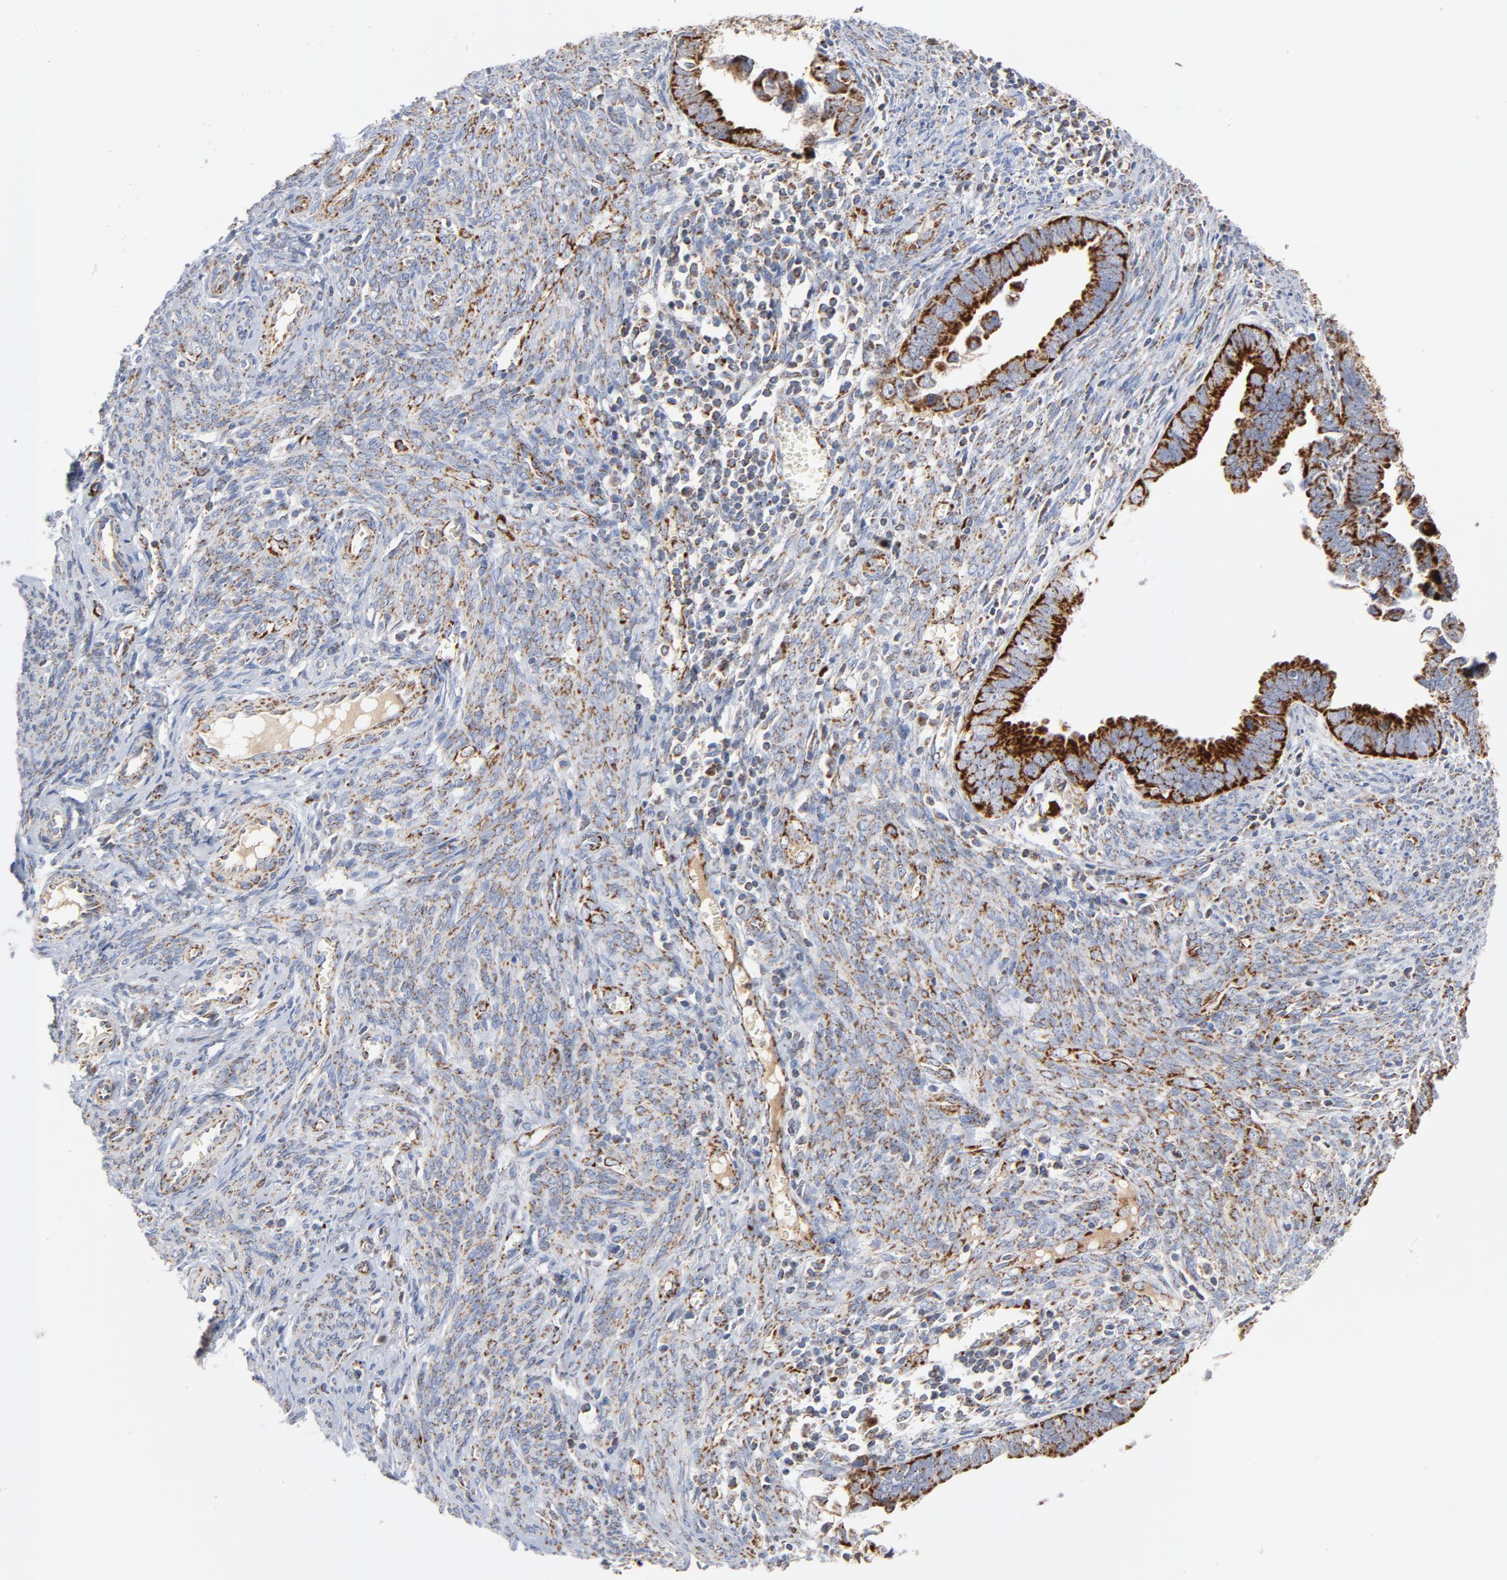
{"staining": {"intensity": "strong", "quantity": ">75%", "location": "cytoplasmic/membranous"}, "tissue": "endometrial cancer", "cell_type": "Tumor cells", "image_type": "cancer", "snomed": [{"axis": "morphology", "description": "Adenocarcinoma, NOS"}, {"axis": "topography", "description": "Endometrium"}], "caption": "Human endometrial adenocarcinoma stained for a protein (brown) reveals strong cytoplasmic/membranous positive positivity in about >75% of tumor cells.", "gene": "DIABLO", "patient": {"sex": "female", "age": 75}}